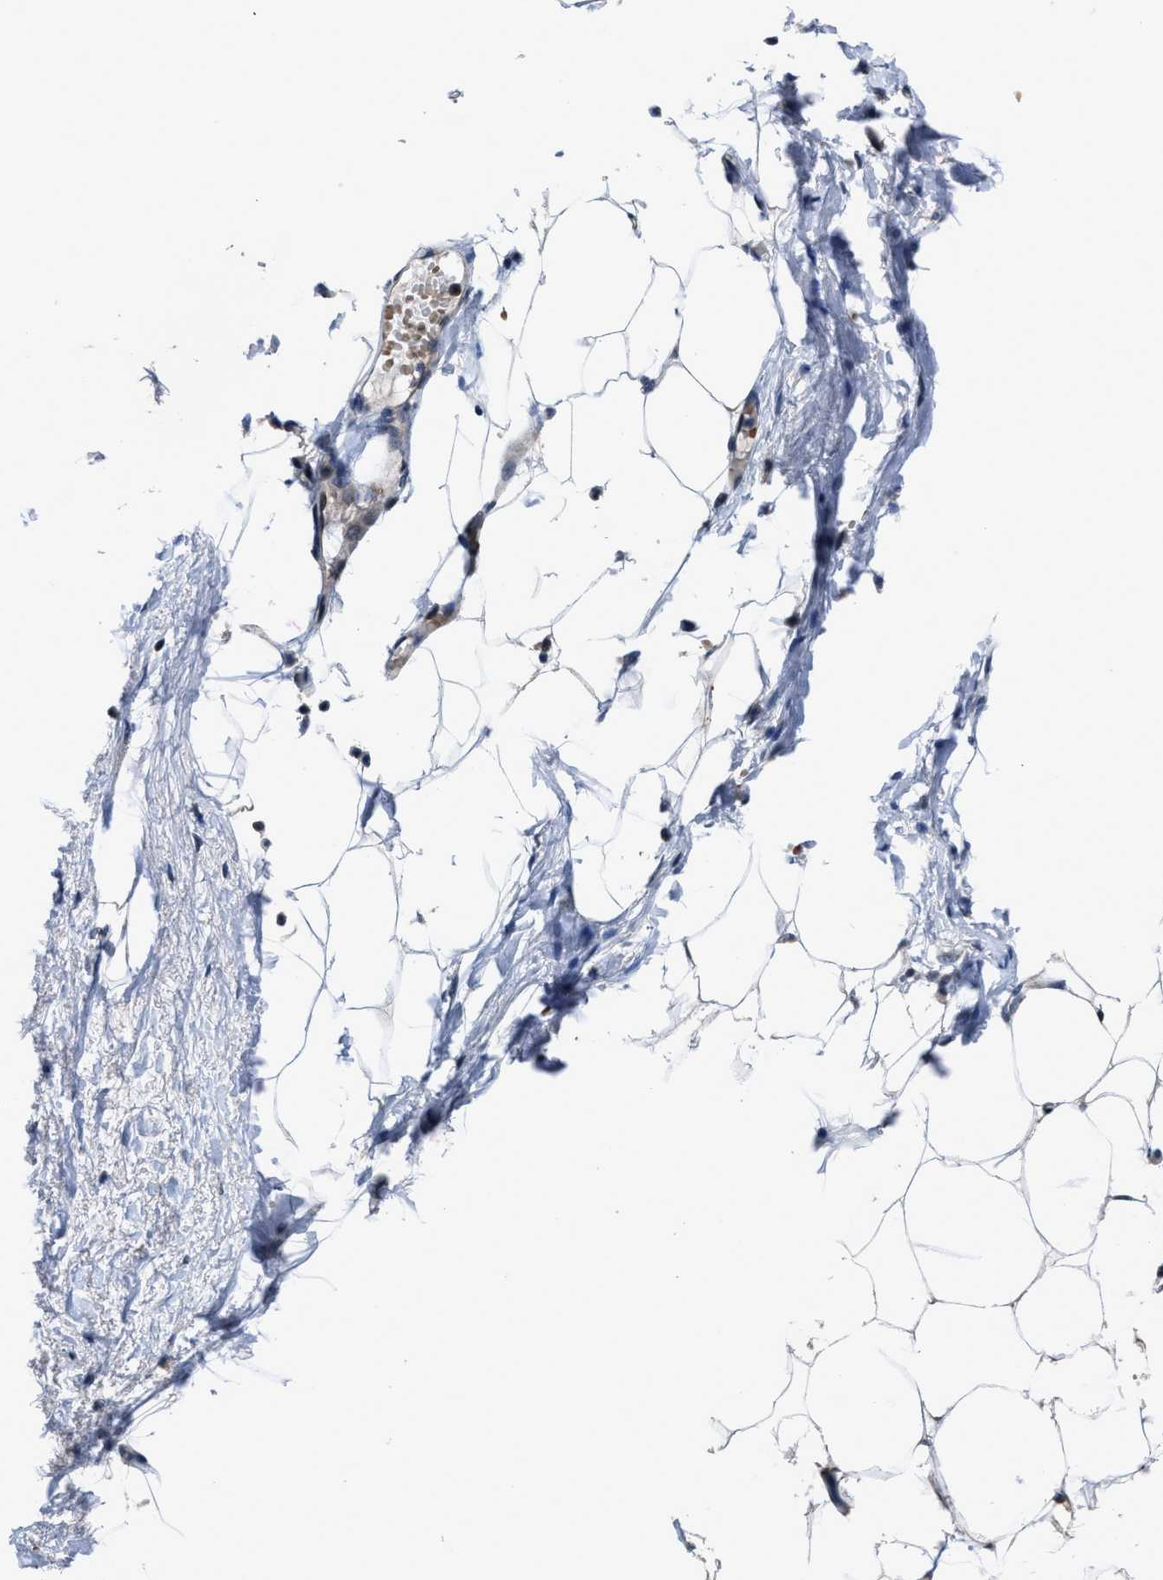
{"staining": {"intensity": "moderate", "quantity": ">75%", "location": "cytoplasmic/membranous"}, "tissue": "adipose tissue", "cell_type": "Adipocytes", "image_type": "normal", "snomed": [{"axis": "morphology", "description": "Normal tissue, NOS"}, {"axis": "topography", "description": "Soft tissue"}], "caption": "Adipocytes demonstrate medium levels of moderate cytoplasmic/membranous staining in approximately >75% of cells in normal adipose tissue. (IHC, brightfield microscopy, high magnification).", "gene": "HAUS6", "patient": {"sex": "male", "age": 72}}